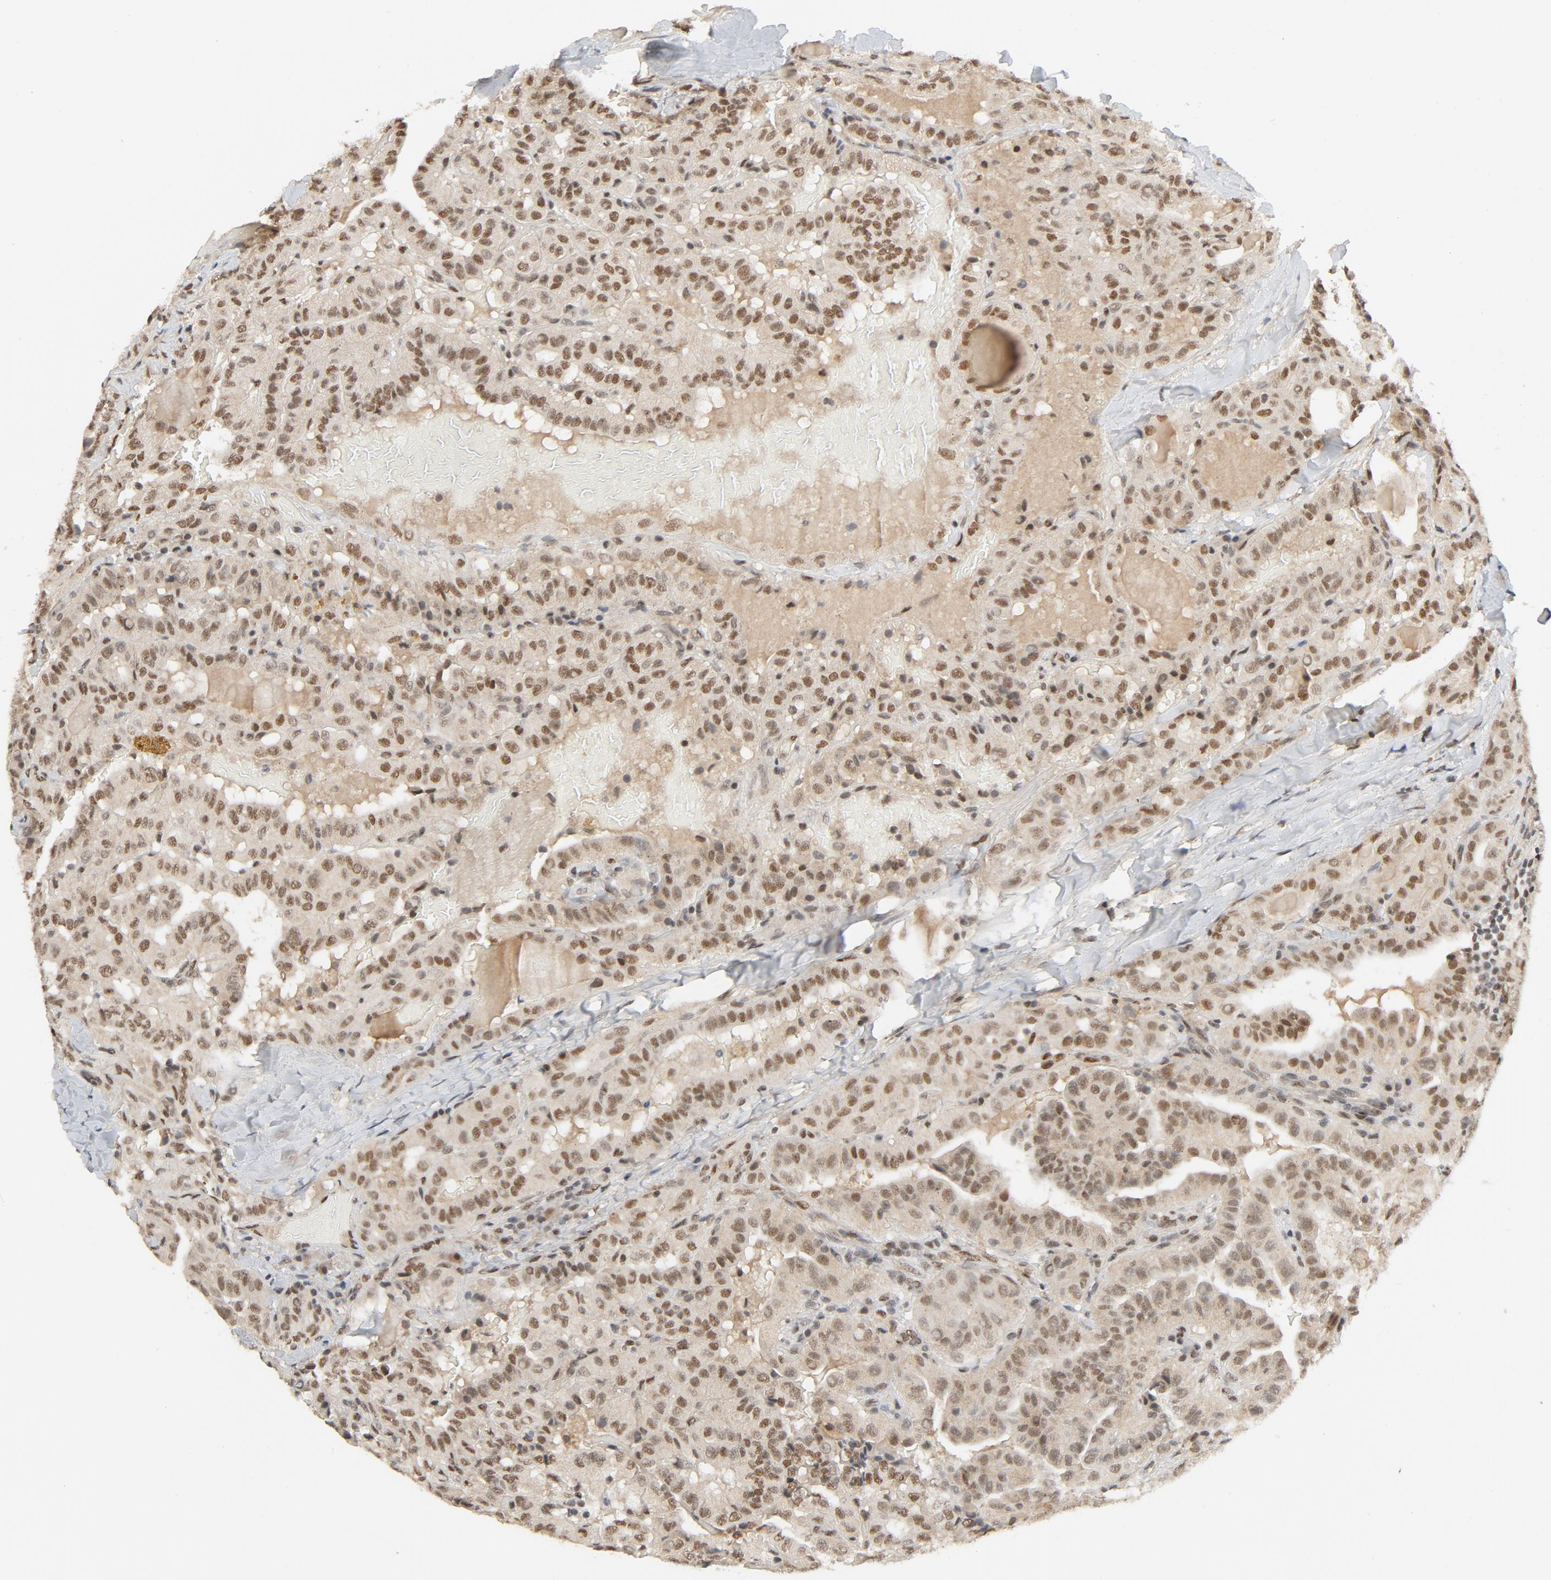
{"staining": {"intensity": "moderate", "quantity": ">75%", "location": "nuclear"}, "tissue": "thyroid cancer", "cell_type": "Tumor cells", "image_type": "cancer", "snomed": [{"axis": "morphology", "description": "Papillary adenocarcinoma, NOS"}, {"axis": "topography", "description": "Thyroid gland"}], "caption": "Thyroid cancer was stained to show a protein in brown. There is medium levels of moderate nuclear staining in about >75% of tumor cells.", "gene": "SMARCD1", "patient": {"sex": "male", "age": 77}}